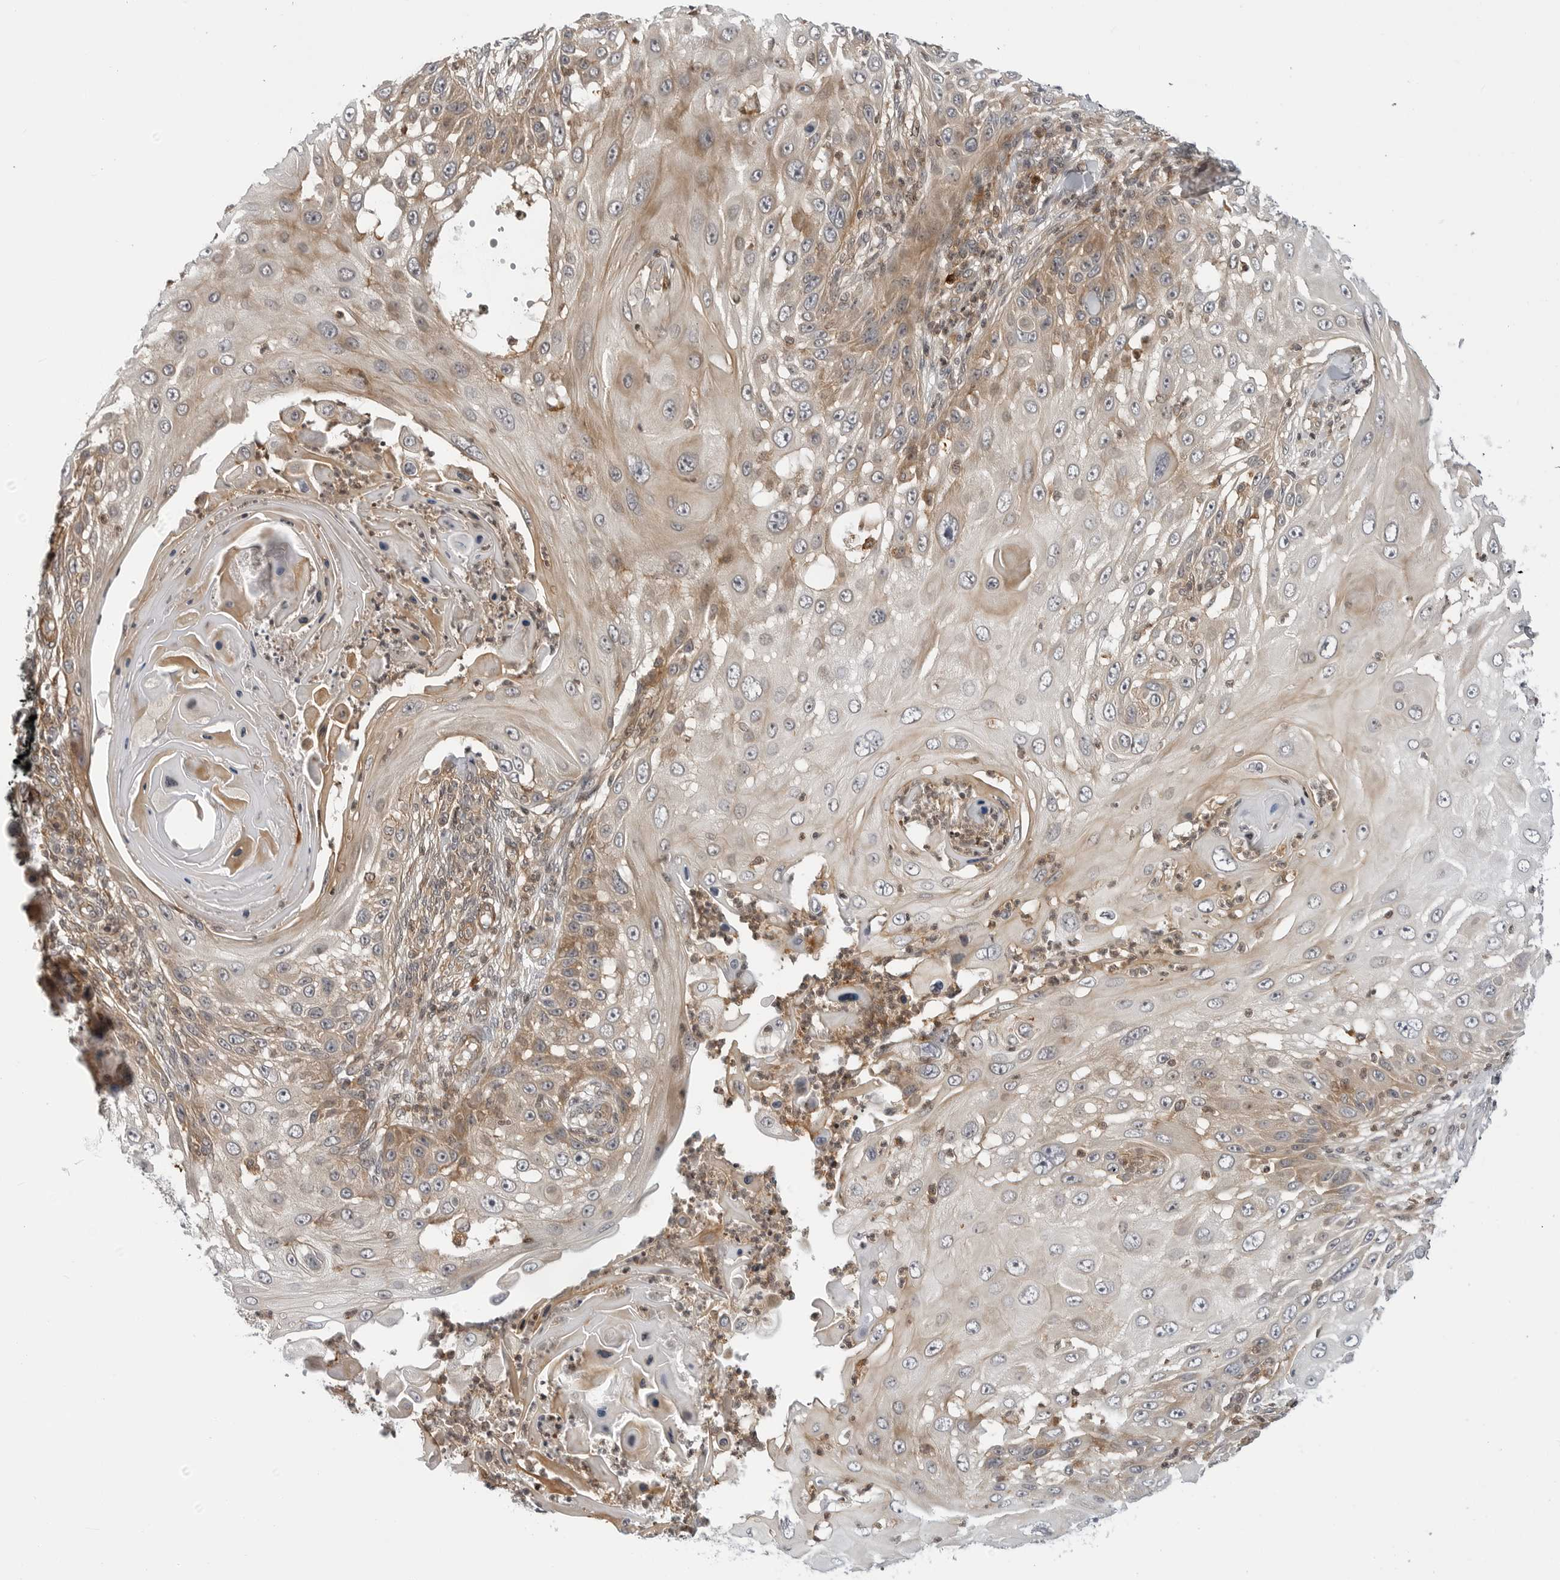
{"staining": {"intensity": "moderate", "quantity": "25%-75%", "location": "cytoplasmic/membranous"}, "tissue": "skin cancer", "cell_type": "Tumor cells", "image_type": "cancer", "snomed": [{"axis": "morphology", "description": "Squamous cell carcinoma, NOS"}, {"axis": "topography", "description": "Skin"}], "caption": "Immunohistochemistry (IHC) photomicrograph of neoplastic tissue: human squamous cell carcinoma (skin) stained using immunohistochemistry (IHC) exhibits medium levels of moderate protein expression localized specifically in the cytoplasmic/membranous of tumor cells, appearing as a cytoplasmic/membranous brown color.", "gene": "STXBP3", "patient": {"sex": "female", "age": 44}}